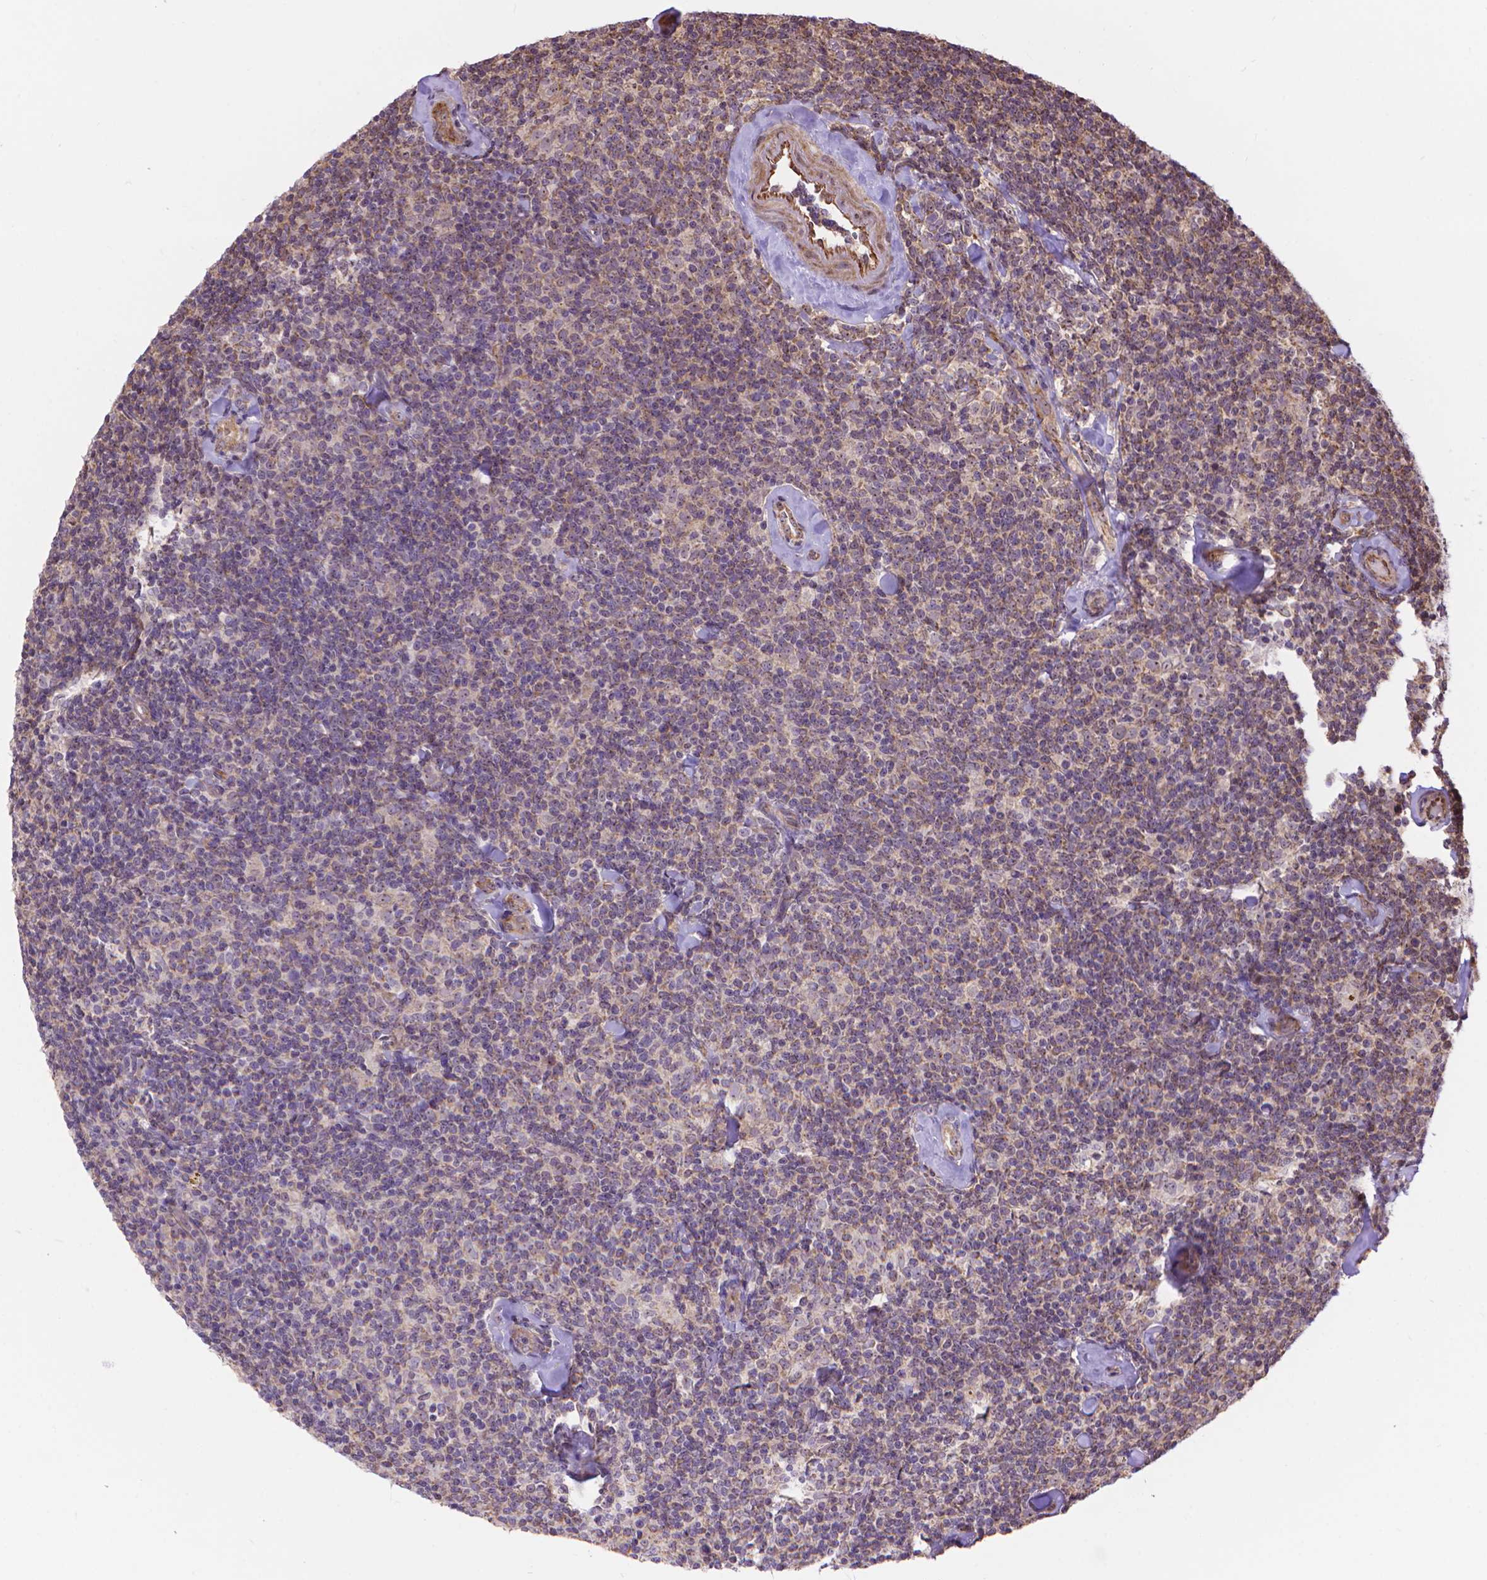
{"staining": {"intensity": "negative", "quantity": "none", "location": "none"}, "tissue": "lymphoma", "cell_type": "Tumor cells", "image_type": "cancer", "snomed": [{"axis": "morphology", "description": "Malignant lymphoma, non-Hodgkin's type, Low grade"}, {"axis": "topography", "description": "Lymph node"}], "caption": "Lymphoma was stained to show a protein in brown. There is no significant expression in tumor cells. (Immunohistochemistry (ihc), brightfield microscopy, high magnification).", "gene": "TMEM135", "patient": {"sex": "female", "age": 56}}